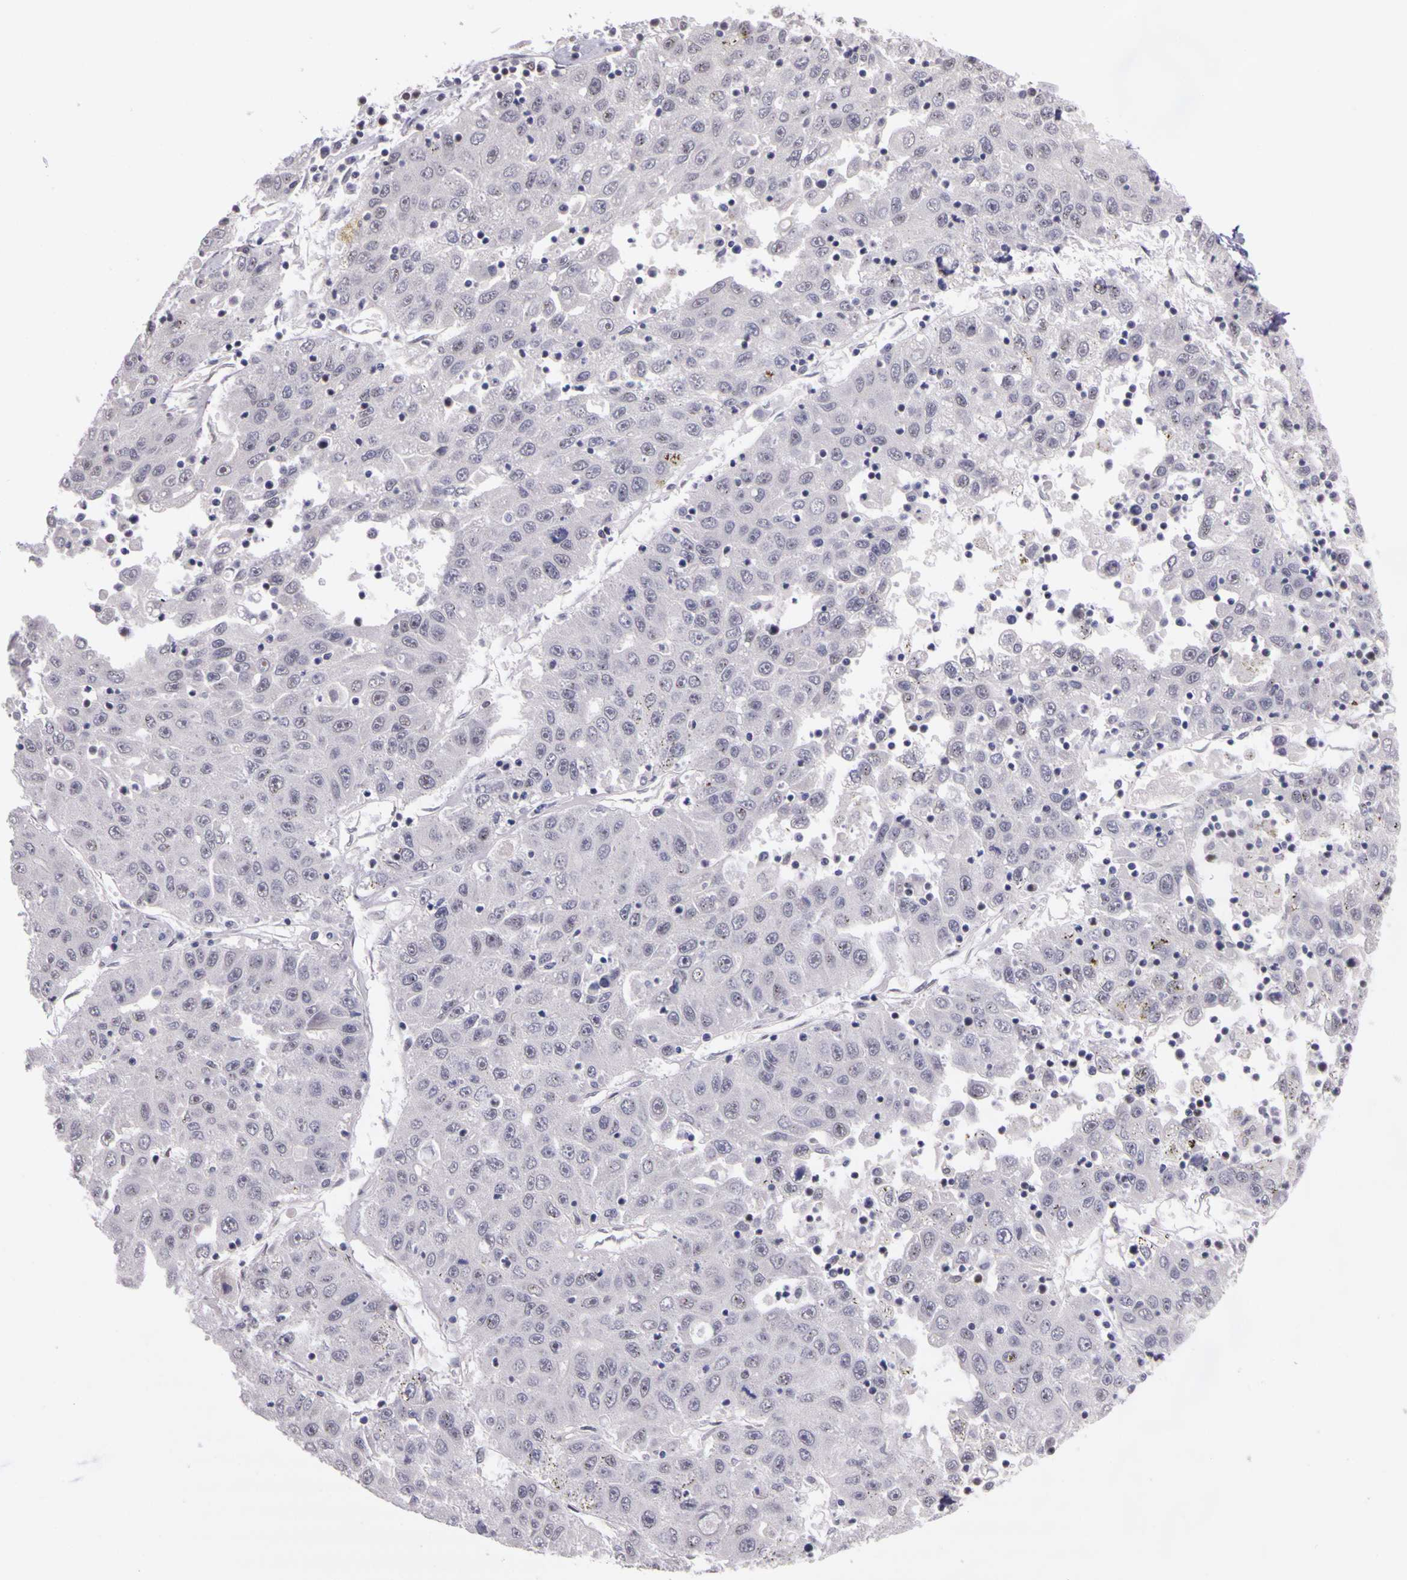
{"staining": {"intensity": "weak", "quantity": "<25%", "location": "nuclear"}, "tissue": "liver cancer", "cell_type": "Tumor cells", "image_type": "cancer", "snomed": [{"axis": "morphology", "description": "Carcinoma, Hepatocellular, NOS"}, {"axis": "topography", "description": "Liver"}], "caption": "Tumor cells show no significant protein staining in hepatocellular carcinoma (liver).", "gene": "WDR13", "patient": {"sex": "male", "age": 49}}